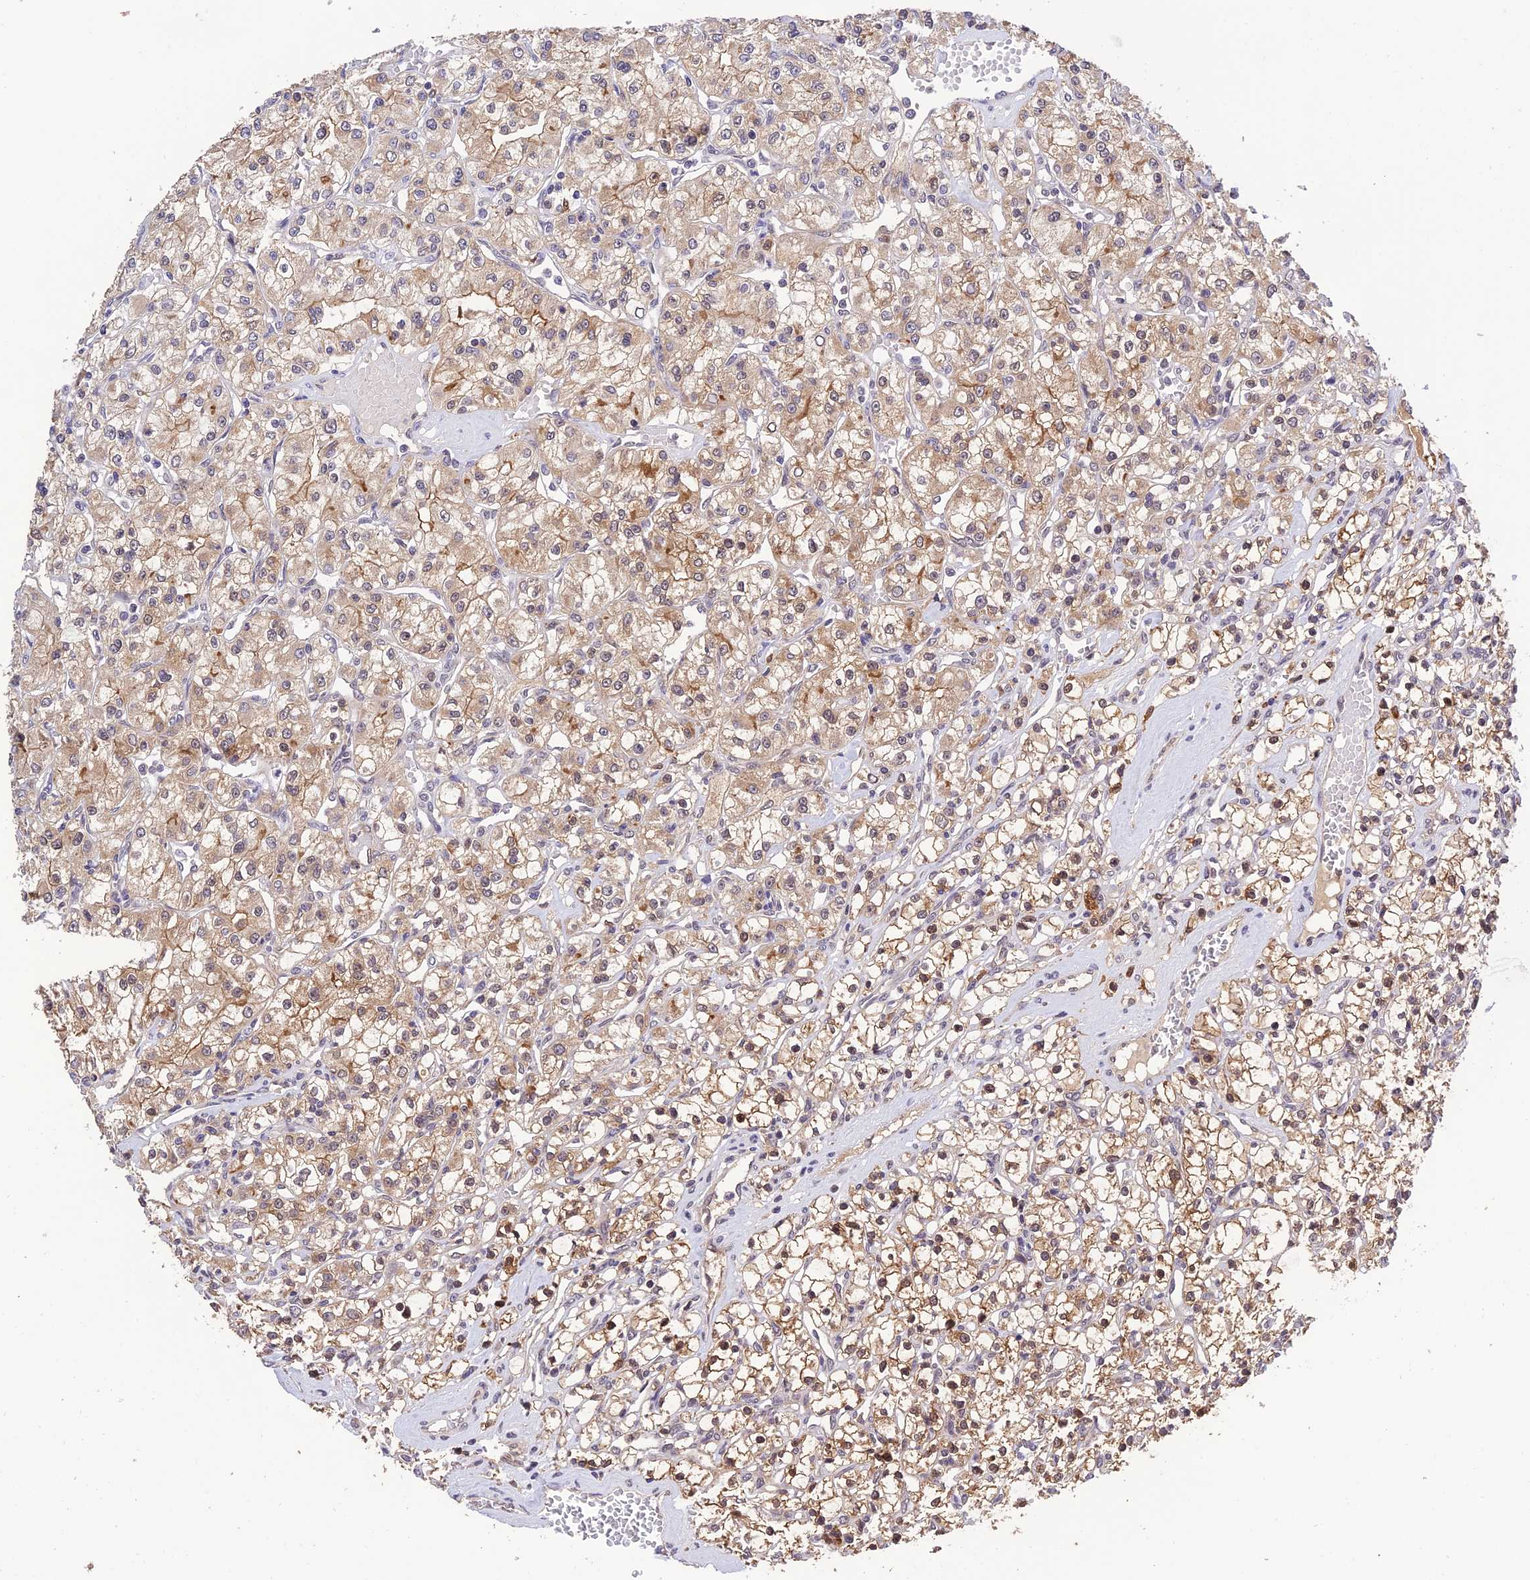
{"staining": {"intensity": "moderate", "quantity": ">75%", "location": "cytoplasmic/membranous"}, "tissue": "renal cancer", "cell_type": "Tumor cells", "image_type": "cancer", "snomed": [{"axis": "morphology", "description": "Adenocarcinoma, NOS"}, {"axis": "topography", "description": "Kidney"}], "caption": "Human adenocarcinoma (renal) stained with a brown dye reveals moderate cytoplasmic/membranous positive expression in approximately >75% of tumor cells.", "gene": "MNS1", "patient": {"sex": "female", "age": 59}}